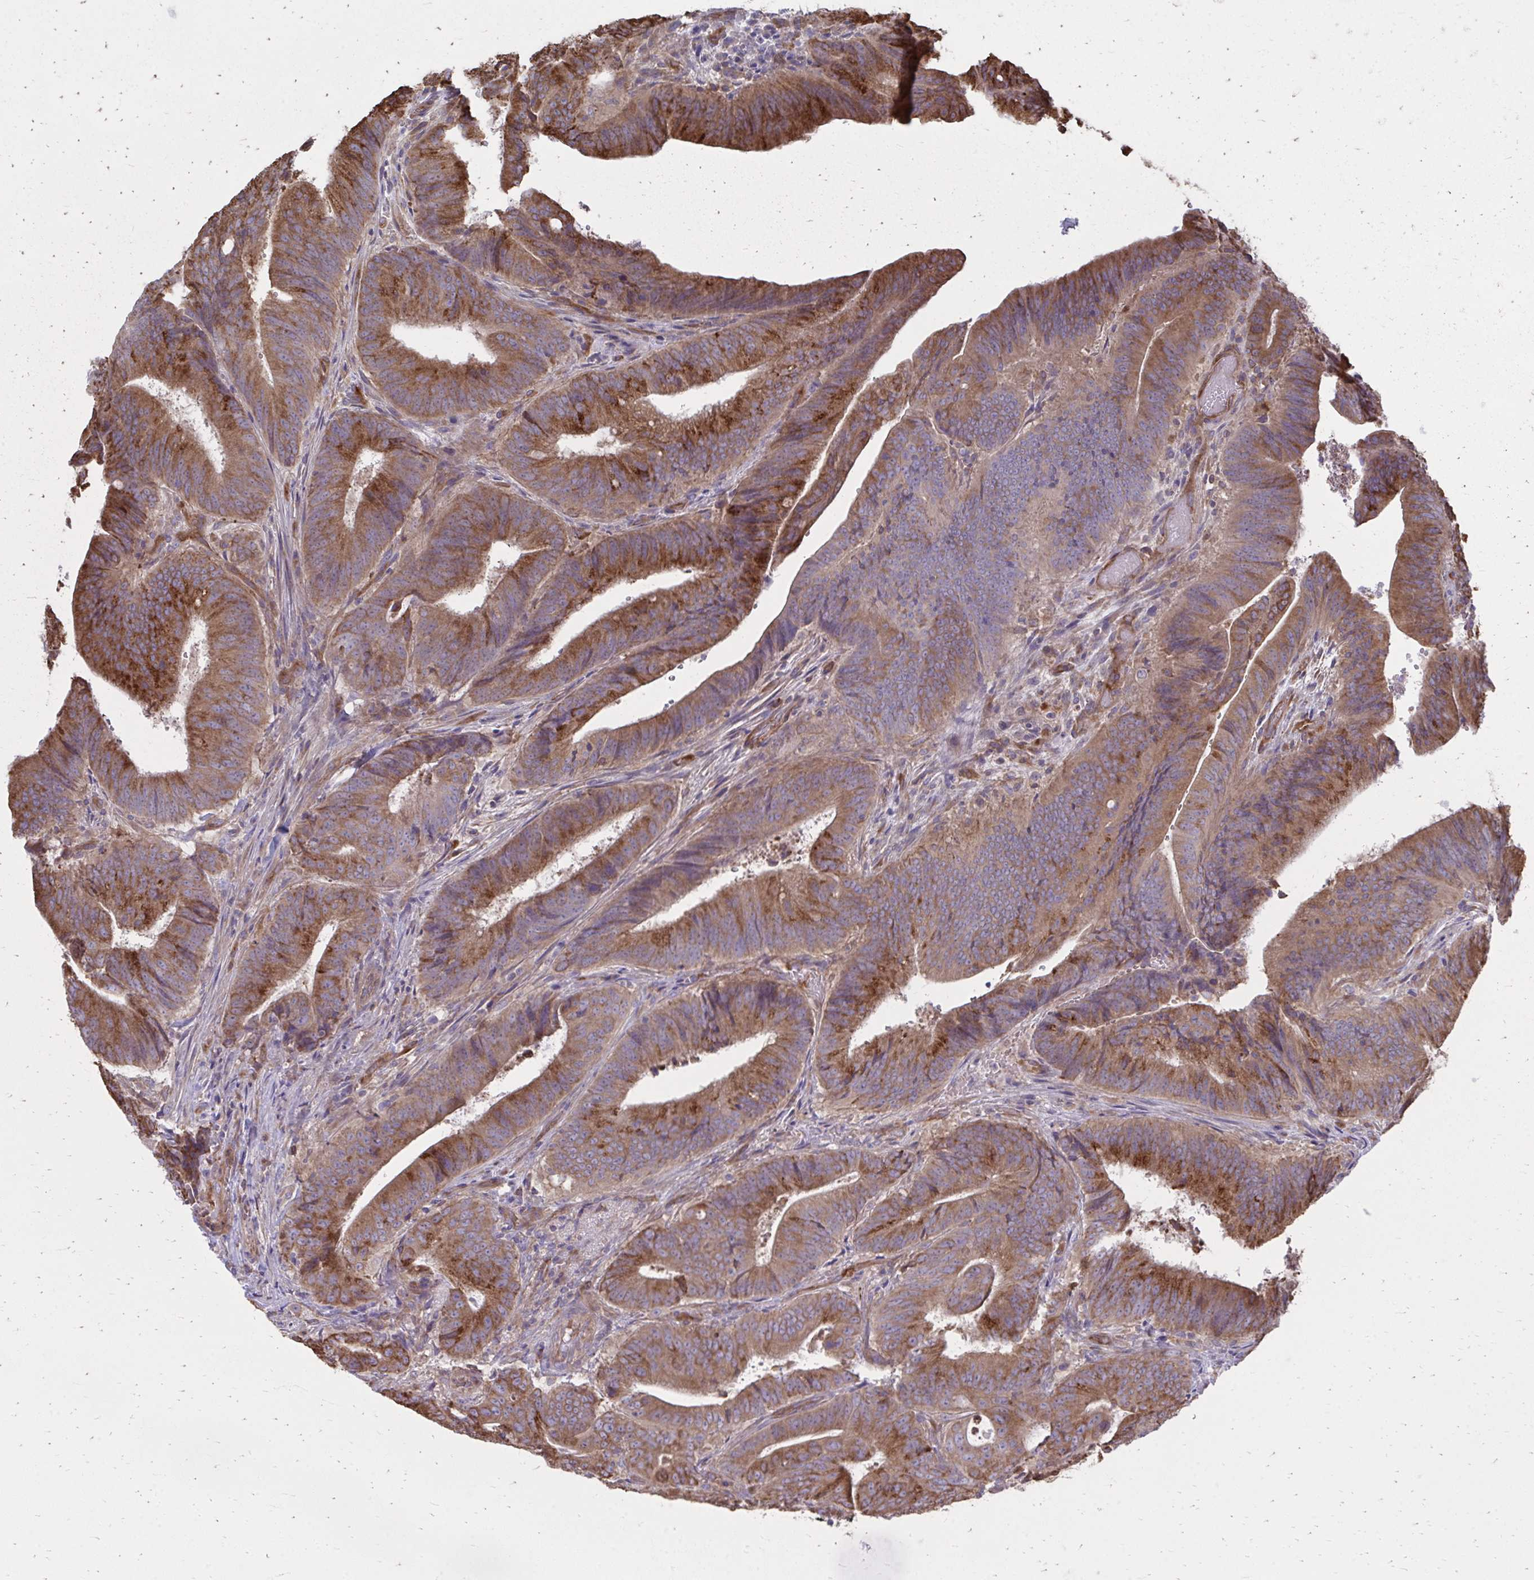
{"staining": {"intensity": "moderate", "quantity": ">75%", "location": "cytoplasmic/membranous"}, "tissue": "colorectal cancer", "cell_type": "Tumor cells", "image_type": "cancer", "snomed": [{"axis": "morphology", "description": "Adenocarcinoma, NOS"}, {"axis": "topography", "description": "Colon"}], "caption": "A brown stain shows moderate cytoplasmic/membranous expression of a protein in colorectal cancer (adenocarcinoma) tumor cells. Immunohistochemistry stains the protein in brown and the nuclei are stained blue.", "gene": "ASAP1", "patient": {"sex": "female", "age": 43}}